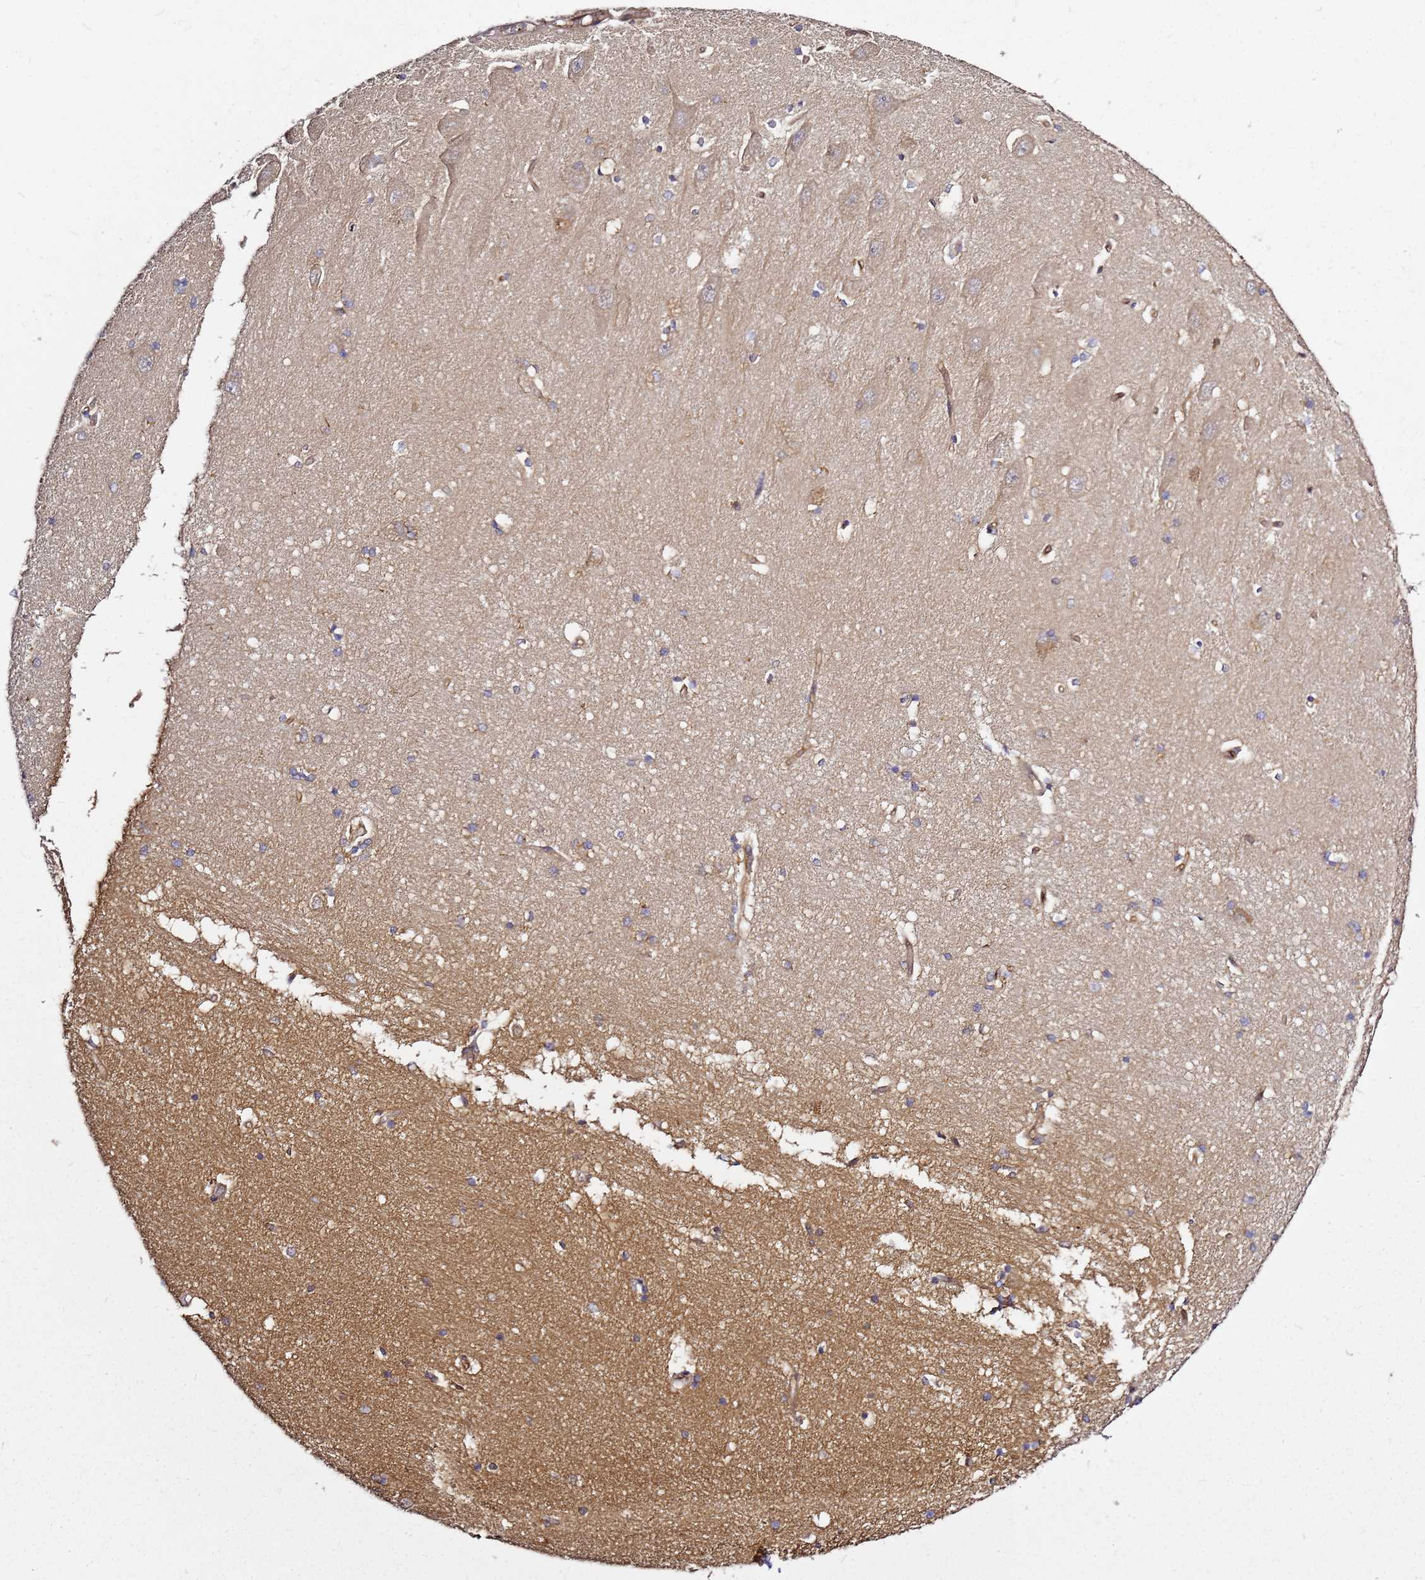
{"staining": {"intensity": "negative", "quantity": "none", "location": "none"}, "tissue": "hippocampus", "cell_type": "Glial cells", "image_type": "normal", "snomed": [{"axis": "morphology", "description": "Normal tissue, NOS"}, {"axis": "topography", "description": "Hippocampus"}], "caption": "Immunohistochemistry (IHC) of unremarkable human hippocampus exhibits no expression in glial cells.", "gene": "NUDT14", "patient": {"sex": "male", "age": 45}}